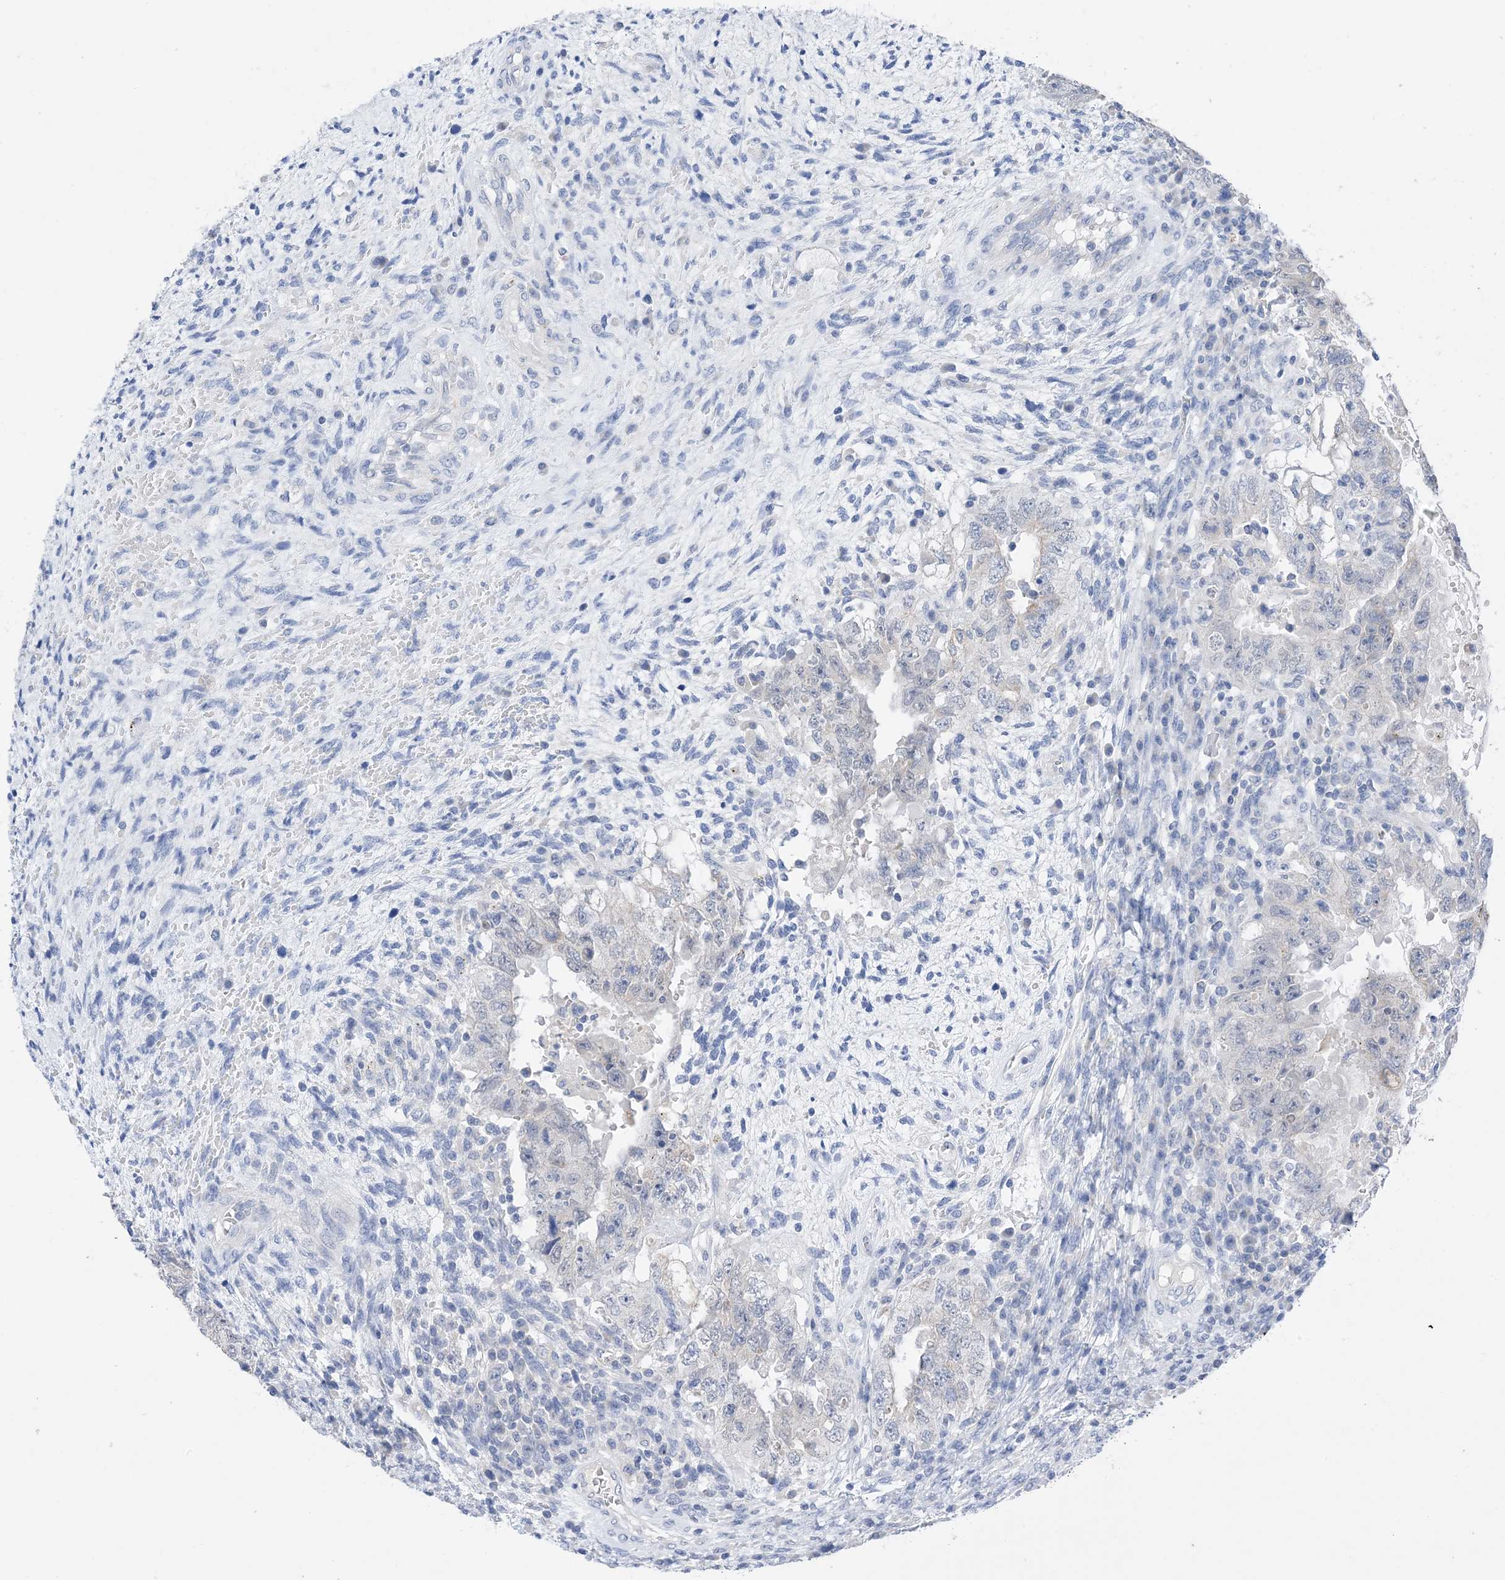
{"staining": {"intensity": "weak", "quantity": "<25%", "location": "cytoplasmic/membranous"}, "tissue": "testis cancer", "cell_type": "Tumor cells", "image_type": "cancer", "snomed": [{"axis": "morphology", "description": "Carcinoma, Embryonal, NOS"}, {"axis": "topography", "description": "Testis"}], "caption": "Embryonal carcinoma (testis) was stained to show a protein in brown. There is no significant positivity in tumor cells.", "gene": "PLK4", "patient": {"sex": "male", "age": 26}}